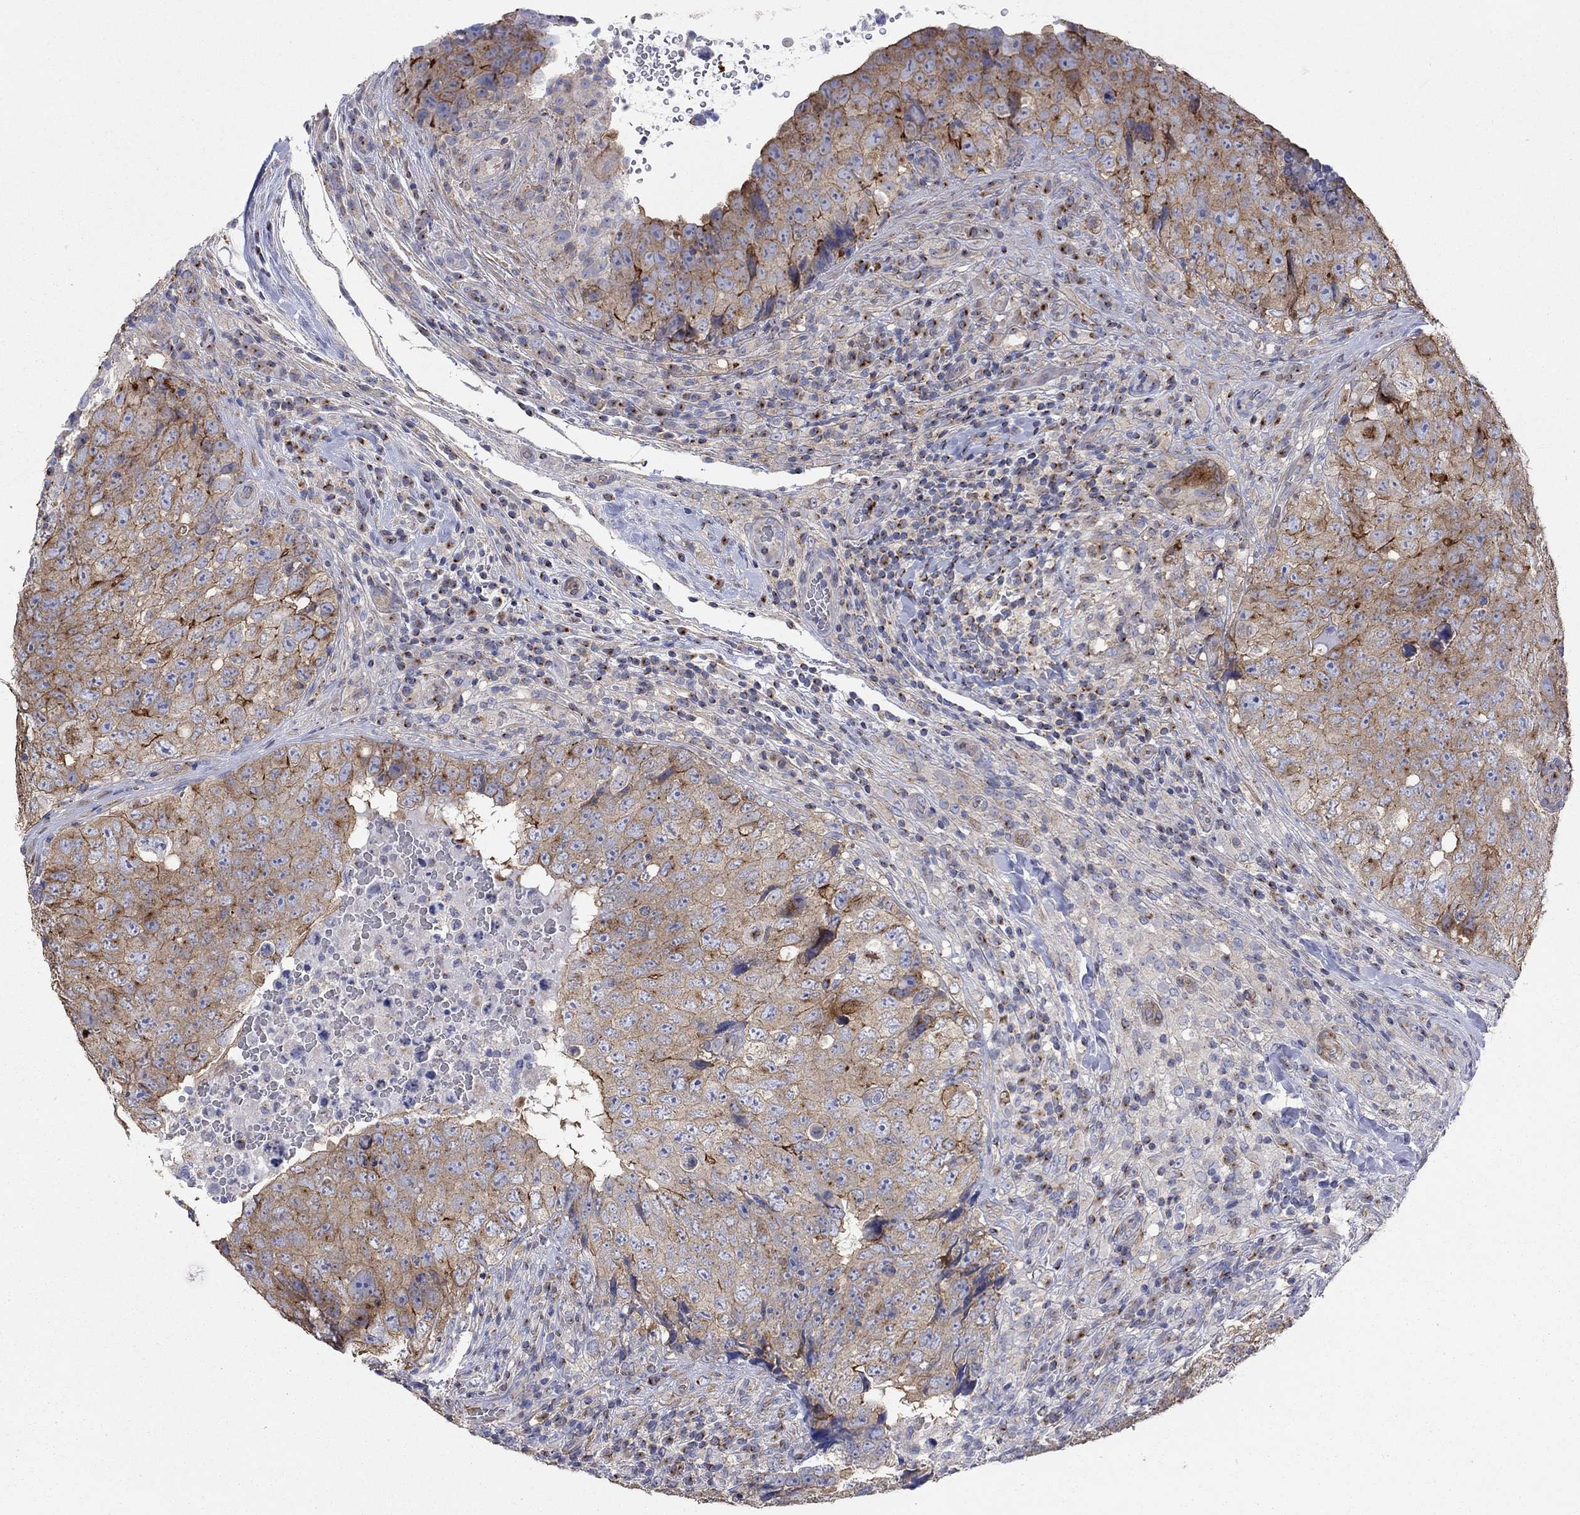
{"staining": {"intensity": "strong", "quantity": "<25%", "location": "cytoplasmic/membranous"}, "tissue": "testis cancer", "cell_type": "Tumor cells", "image_type": "cancer", "snomed": [{"axis": "morphology", "description": "Seminoma, NOS"}, {"axis": "topography", "description": "Testis"}], "caption": "Immunohistochemical staining of testis seminoma shows medium levels of strong cytoplasmic/membranous positivity in approximately <25% of tumor cells. The protein is stained brown, and the nuclei are stained in blue (DAB IHC with brightfield microscopy, high magnification).", "gene": "TPRN", "patient": {"sex": "male", "age": 34}}